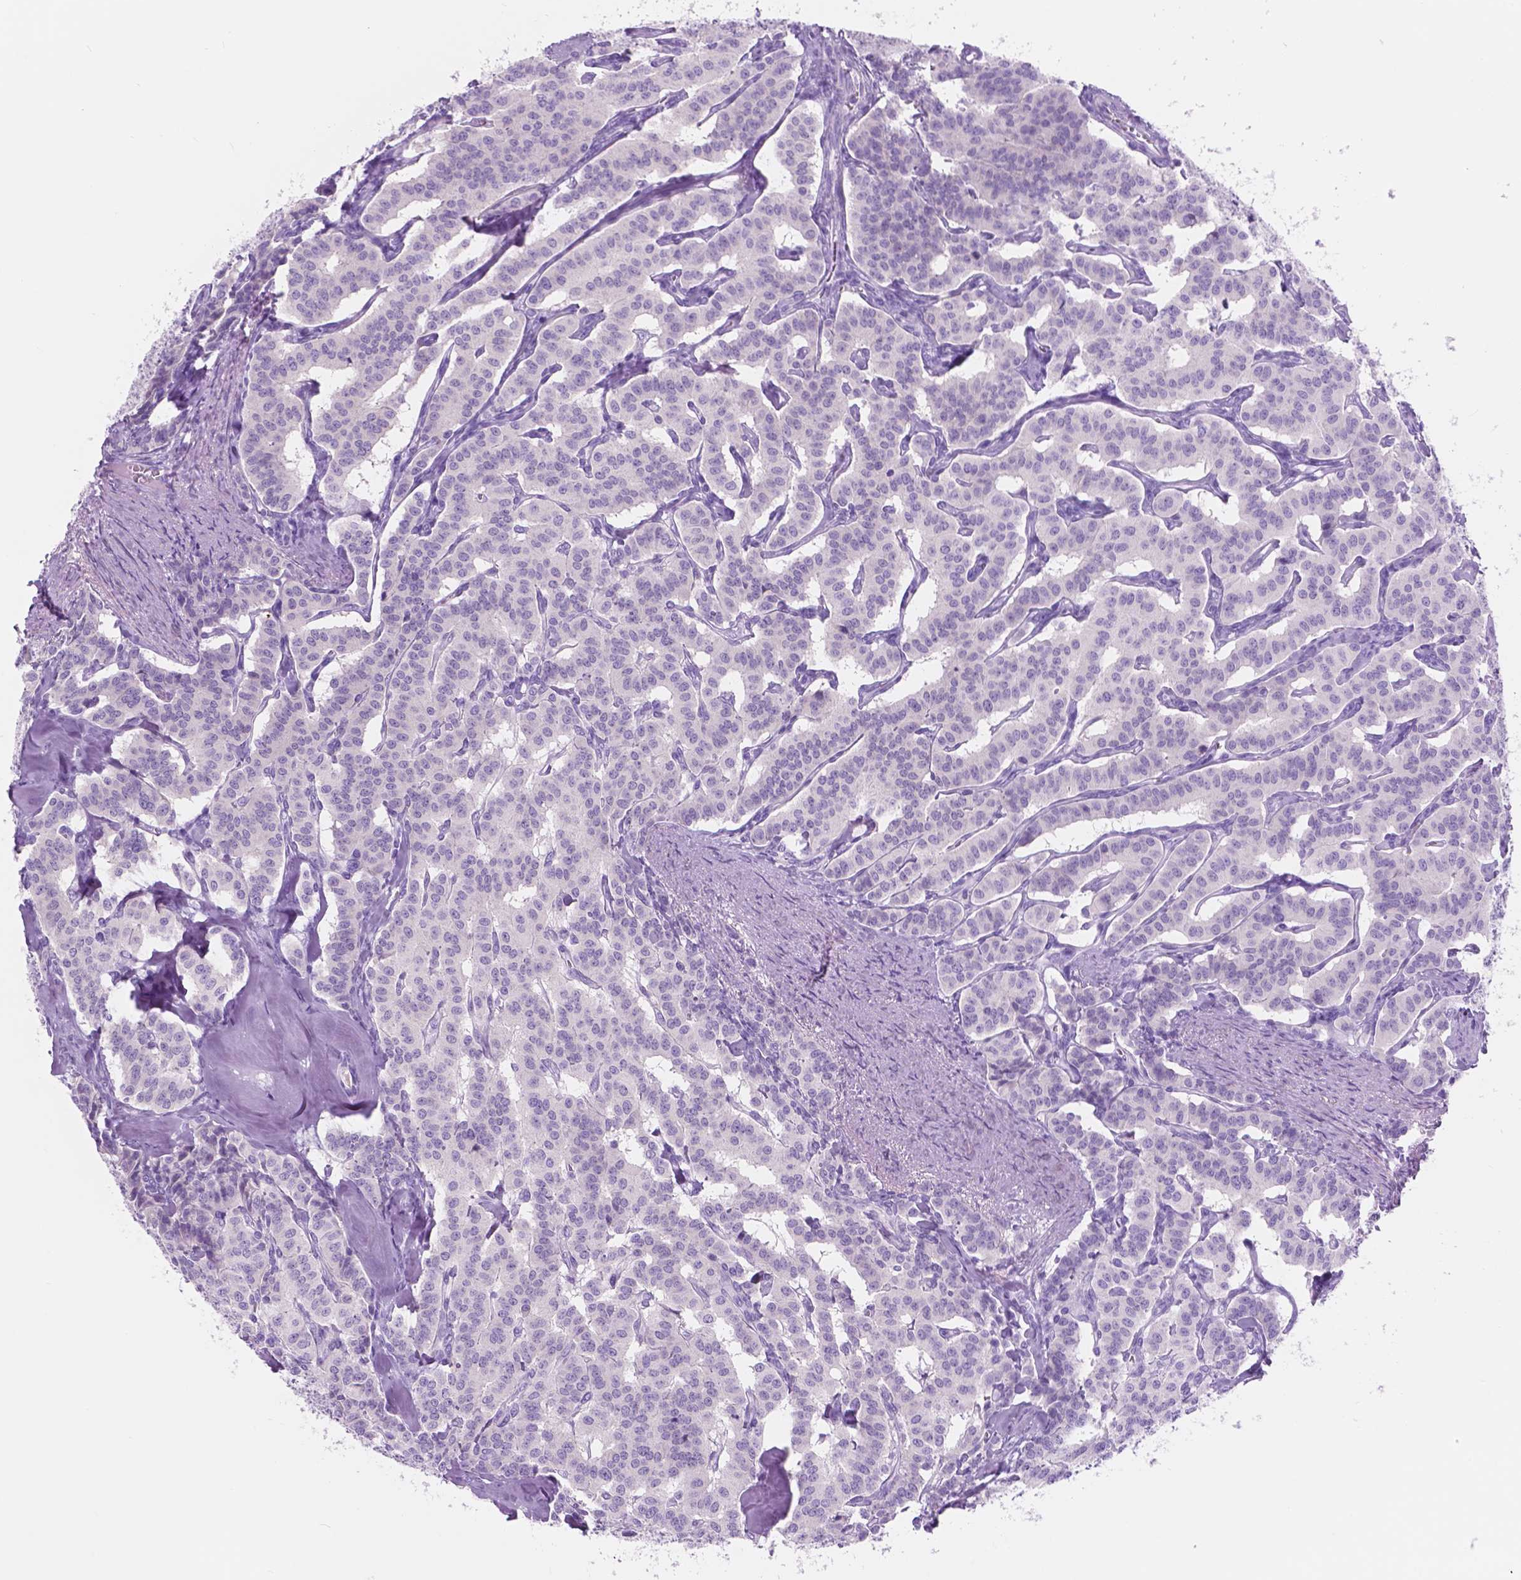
{"staining": {"intensity": "negative", "quantity": "none", "location": "none"}, "tissue": "carcinoid", "cell_type": "Tumor cells", "image_type": "cancer", "snomed": [{"axis": "morphology", "description": "Carcinoid, malignant, NOS"}, {"axis": "topography", "description": "Lung"}], "caption": "An immunohistochemistry micrograph of carcinoid (malignant) is shown. There is no staining in tumor cells of carcinoid (malignant).", "gene": "CUZD1", "patient": {"sex": "female", "age": 46}}